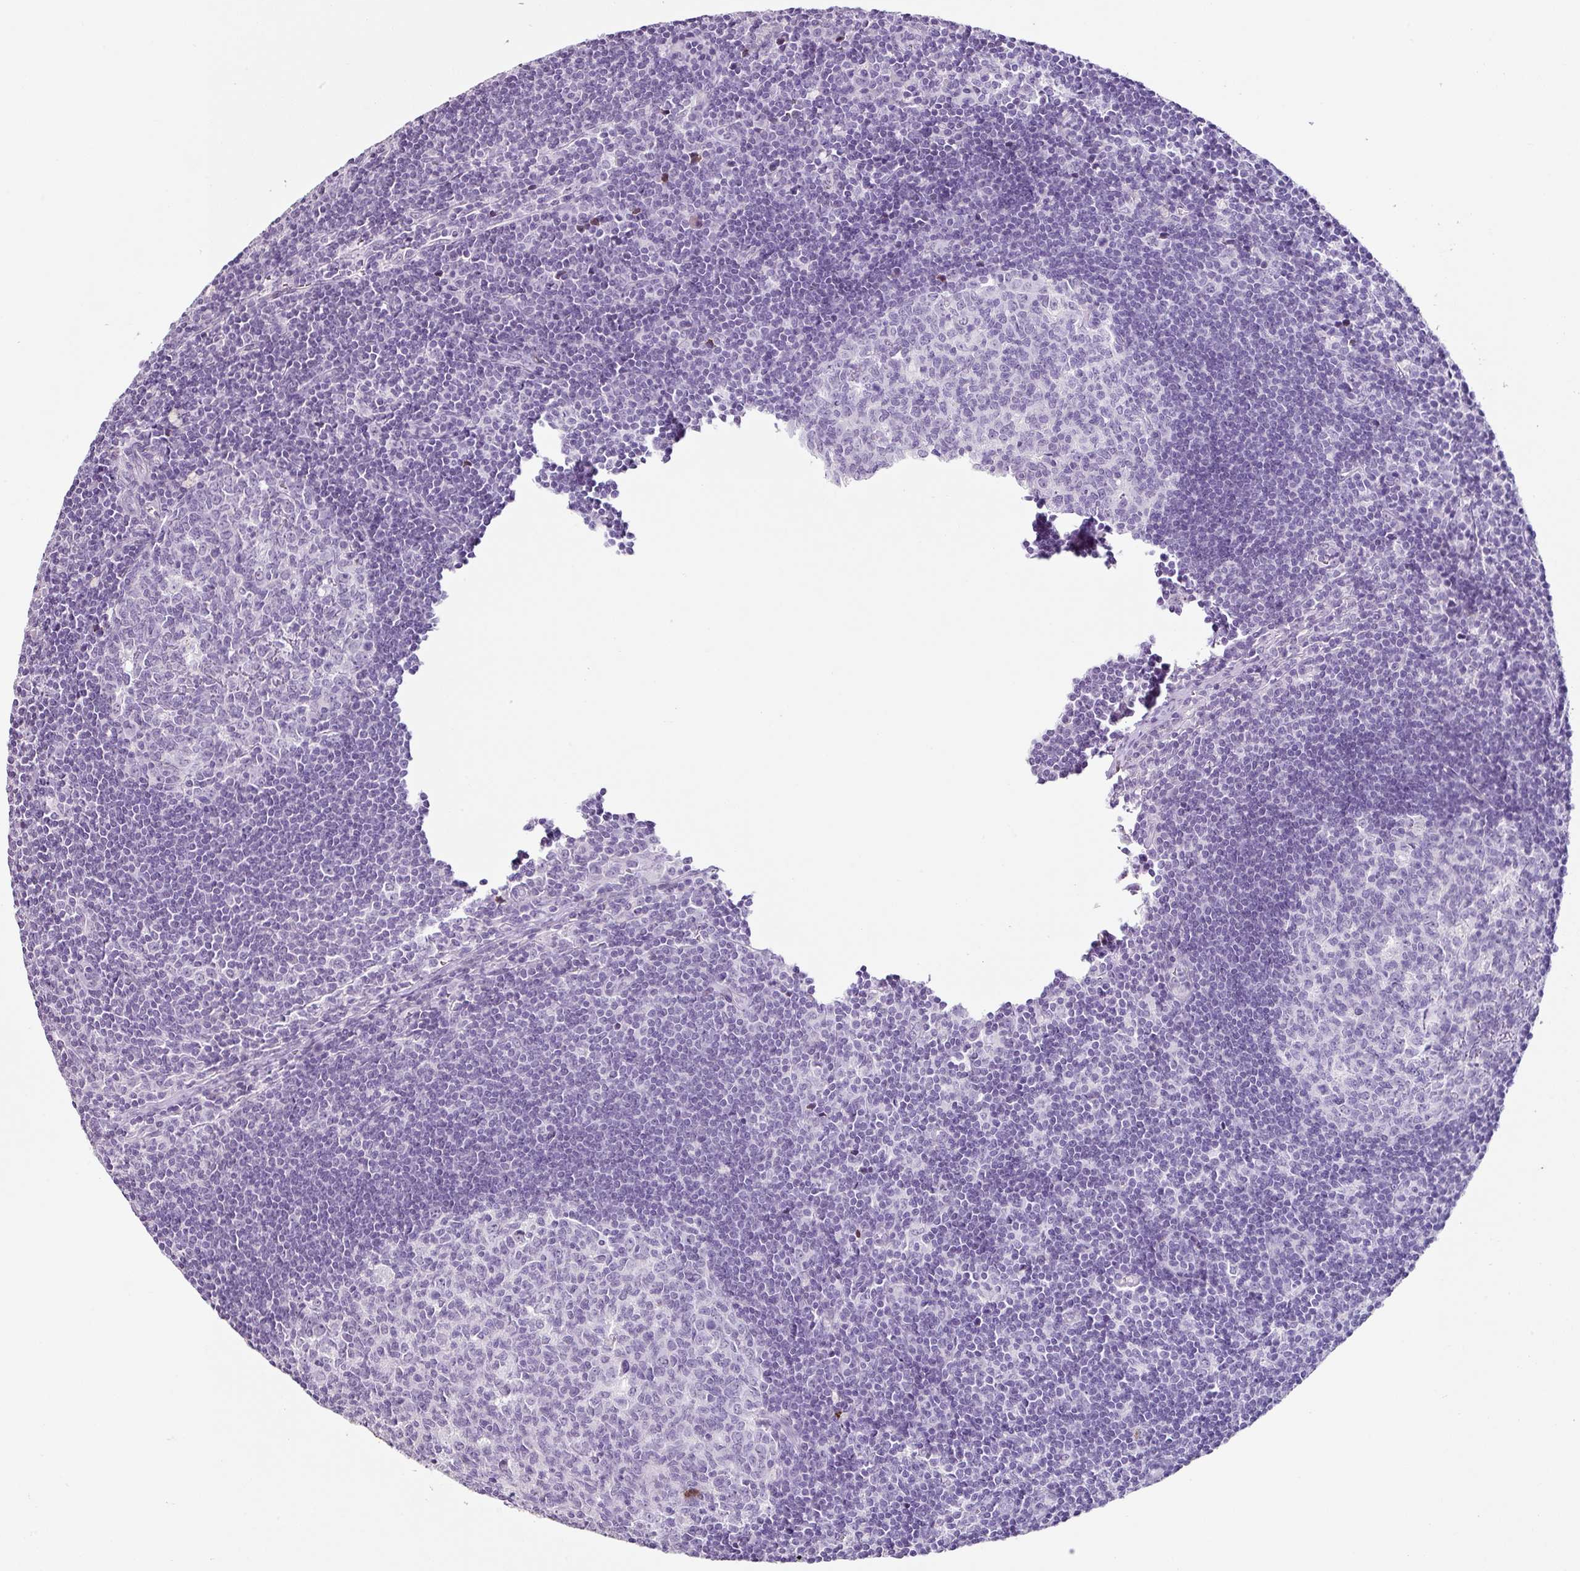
{"staining": {"intensity": "negative", "quantity": "none", "location": "none"}, "tissue": "lymph node", "cell_type": "Germinal center cells", "image_type": "normal", "snomed": [{"axis": "morphology", "description": "Normal tissue, NOS"}, {"axis": "topography", "description": "Lymph node"}], "caption": "This is a photomicrograph of immunohistochemistry (IHC) staining of benign lymph node, which shows no positivity in germinal center cells.", "gene": "TRA2A", "patient": {"sex": "female", "age": 29}}